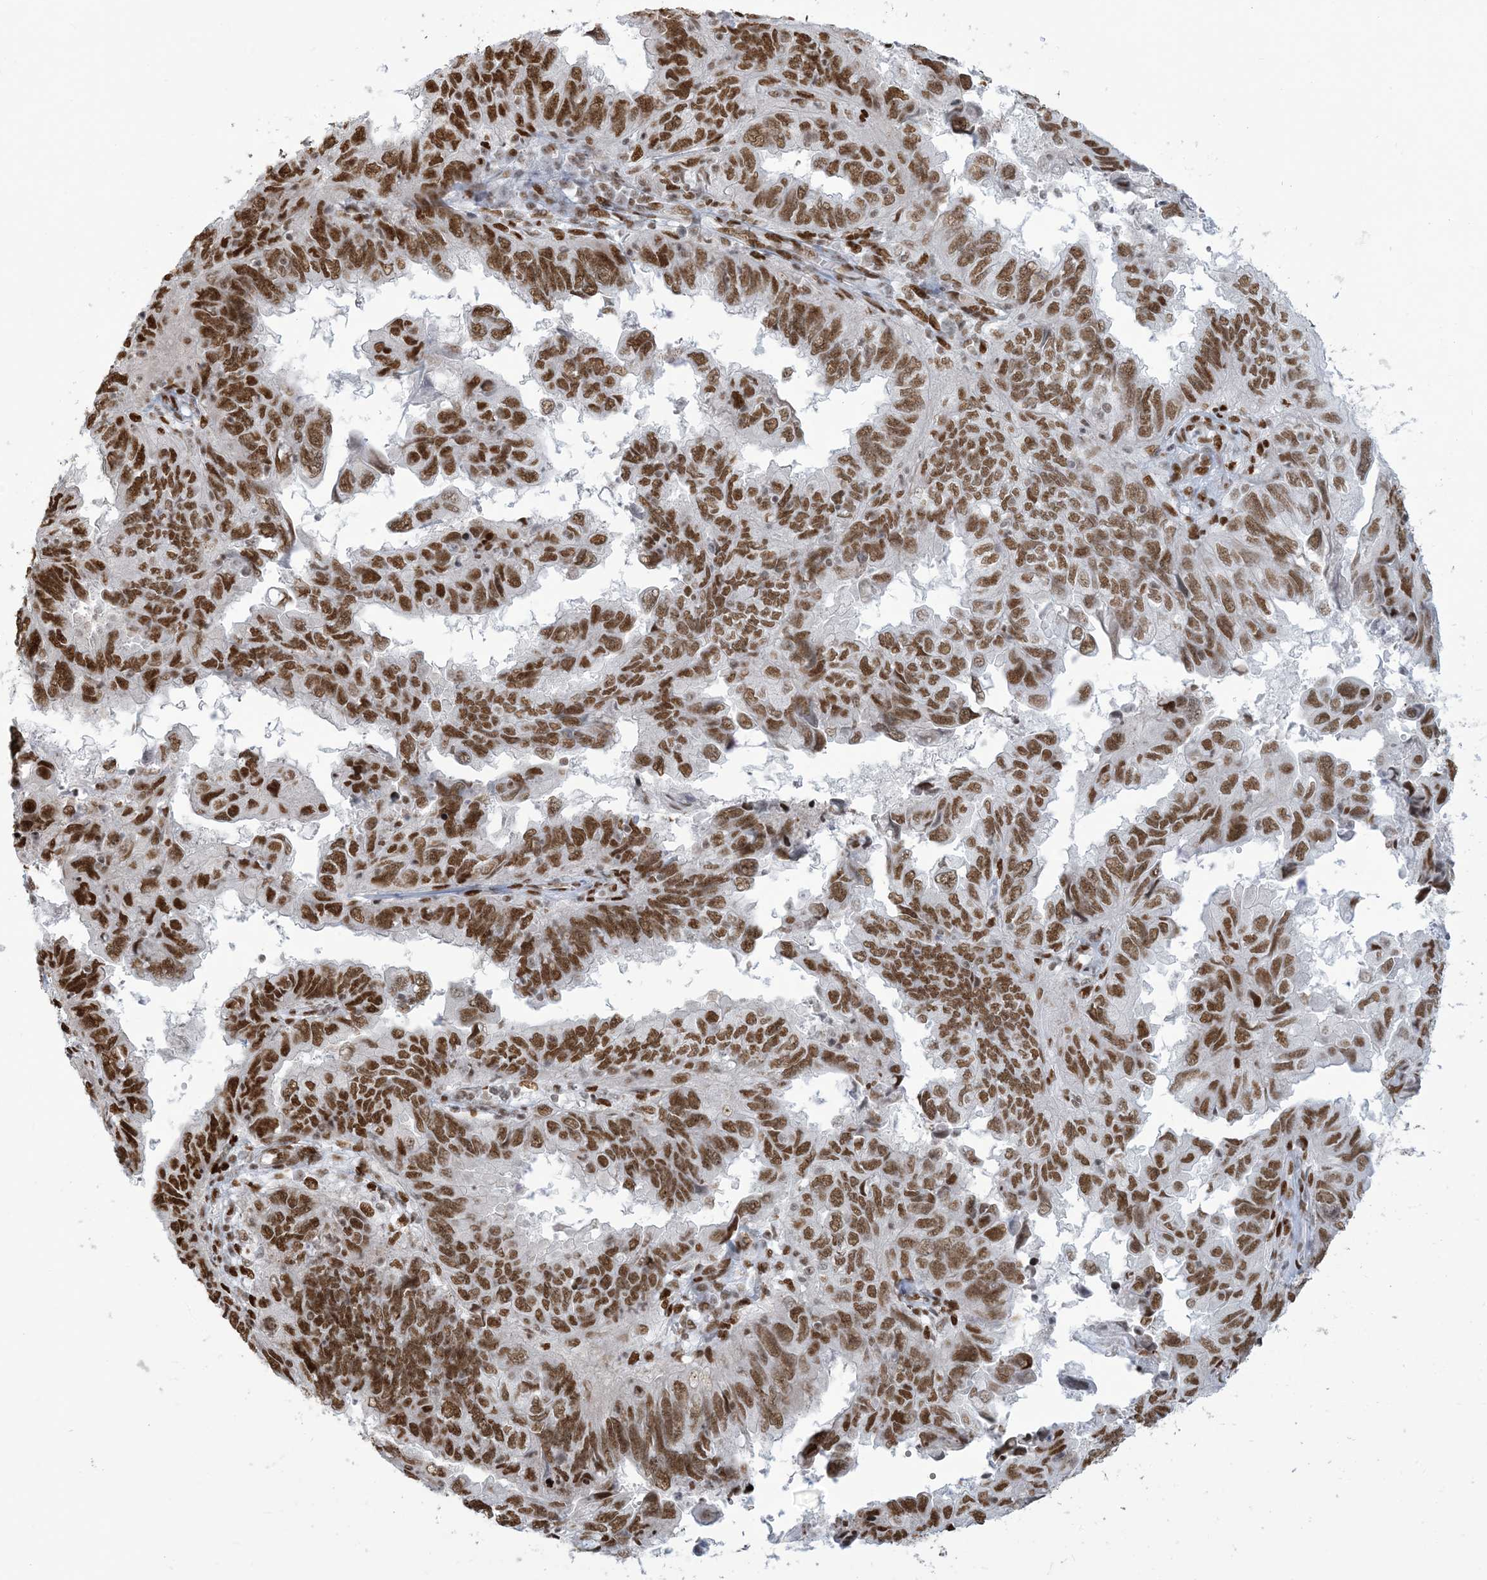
{"staining": {"intensity": "strong", "quantity": ">75%", "location": "nuclear"}, "tissue": "endometrial cancer", "cell_type": "Tumor cells", "image_type": "cancer", "snomed": [{"axis": "morphology", "description": "Adenocarcinoma, NOS"}, {"axis": "topography", "description": "Uterus"}], "caption": "Protein expression analysis of endometrial cancer reveals strong nuclear positivity in about >75% of tumor cells.", "gene": "STAG1", "patient": {"sex": "female", "age": 77}}